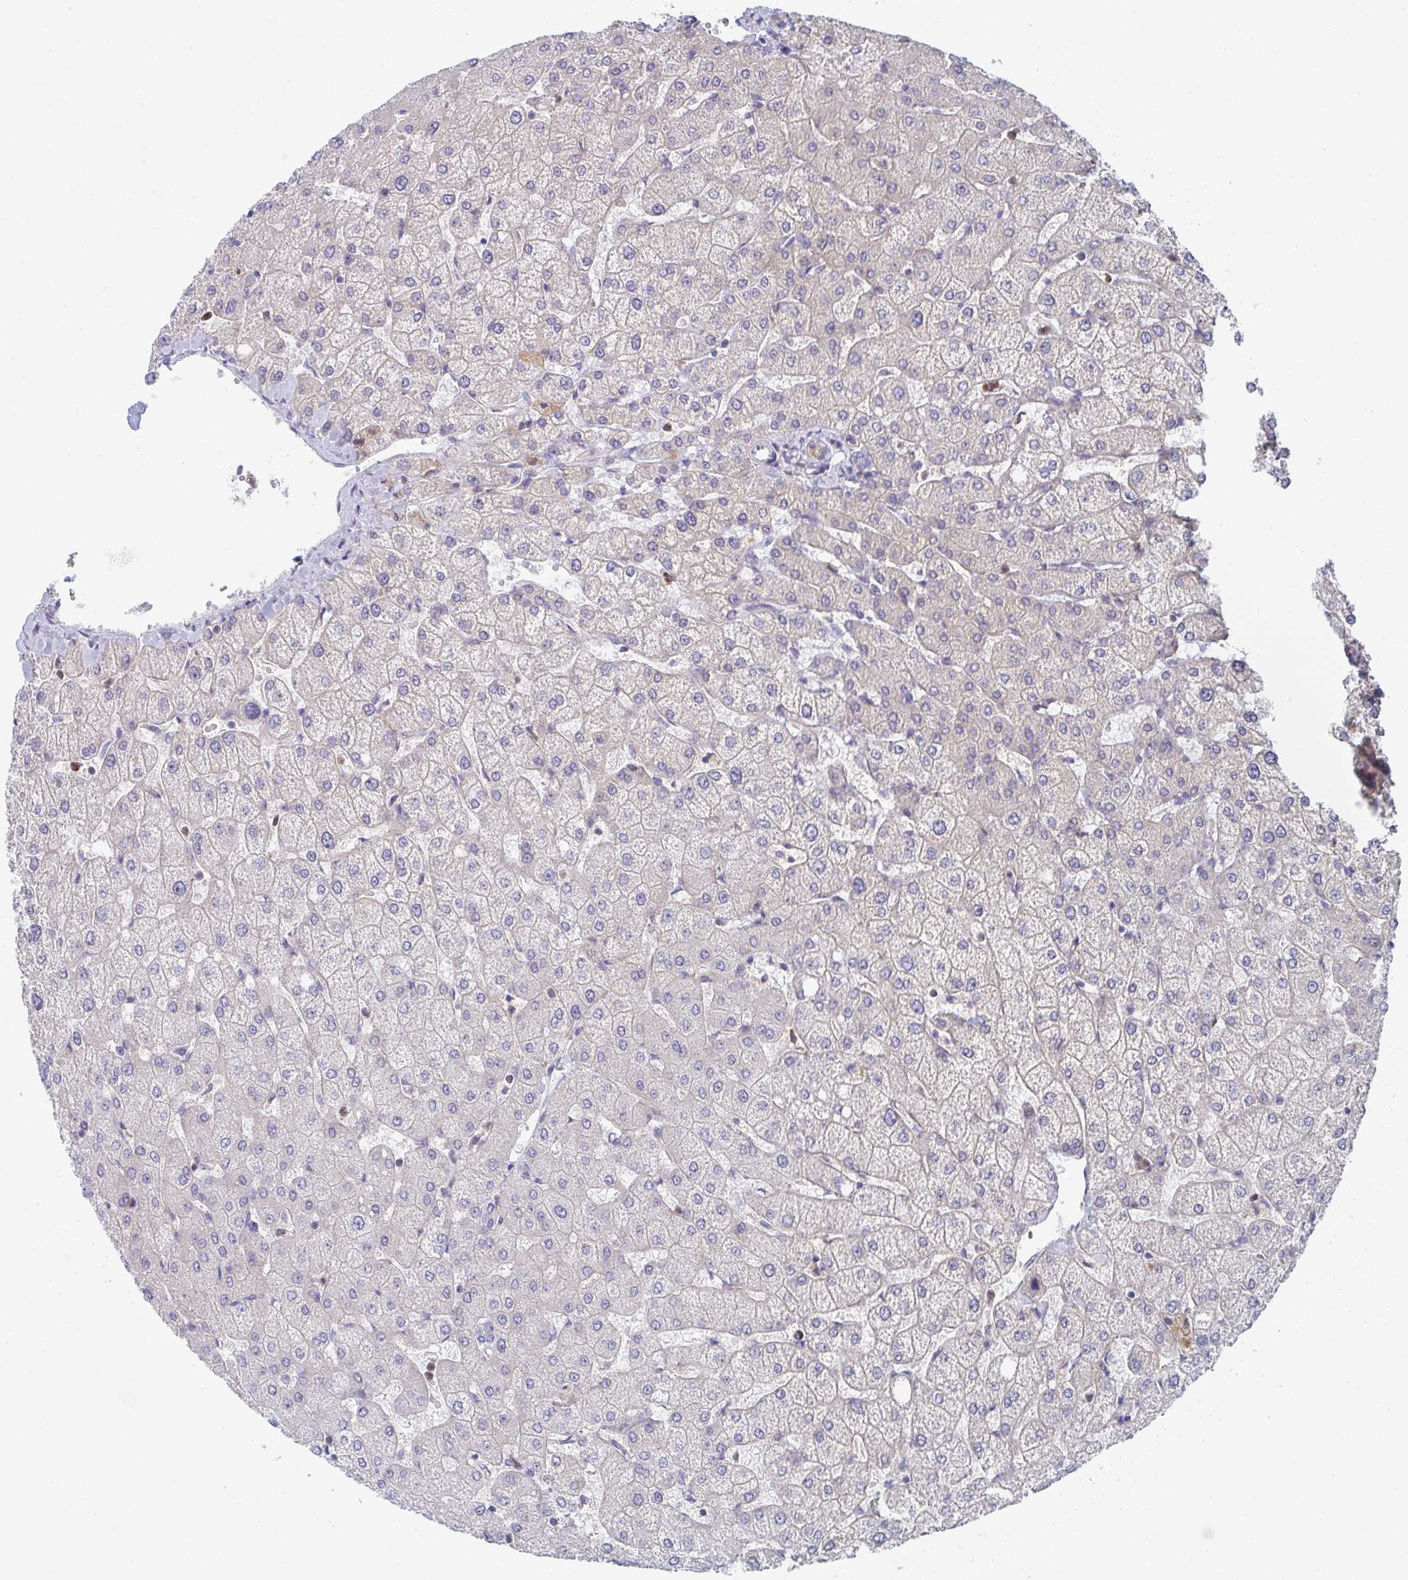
{"staining": {"intensity": "weak", "quantity": "<25%", "location": "cytoplasmic/membranous"}, "tissue": "liver", "cell_type": "Cholangiocytes", "image_type": "normal", "snomed": [{"axis": "morphology", "description": "Normal tissue, NOS"}, {"axis": "topography", "description": "Liver"}], "caption": "The immunohistochemistry (IHC) photomicrograph has no significant positivity in cholangiocytes of liver.", "gene": "KLHL33", "patient": {"sex": "female", "age": 54}}